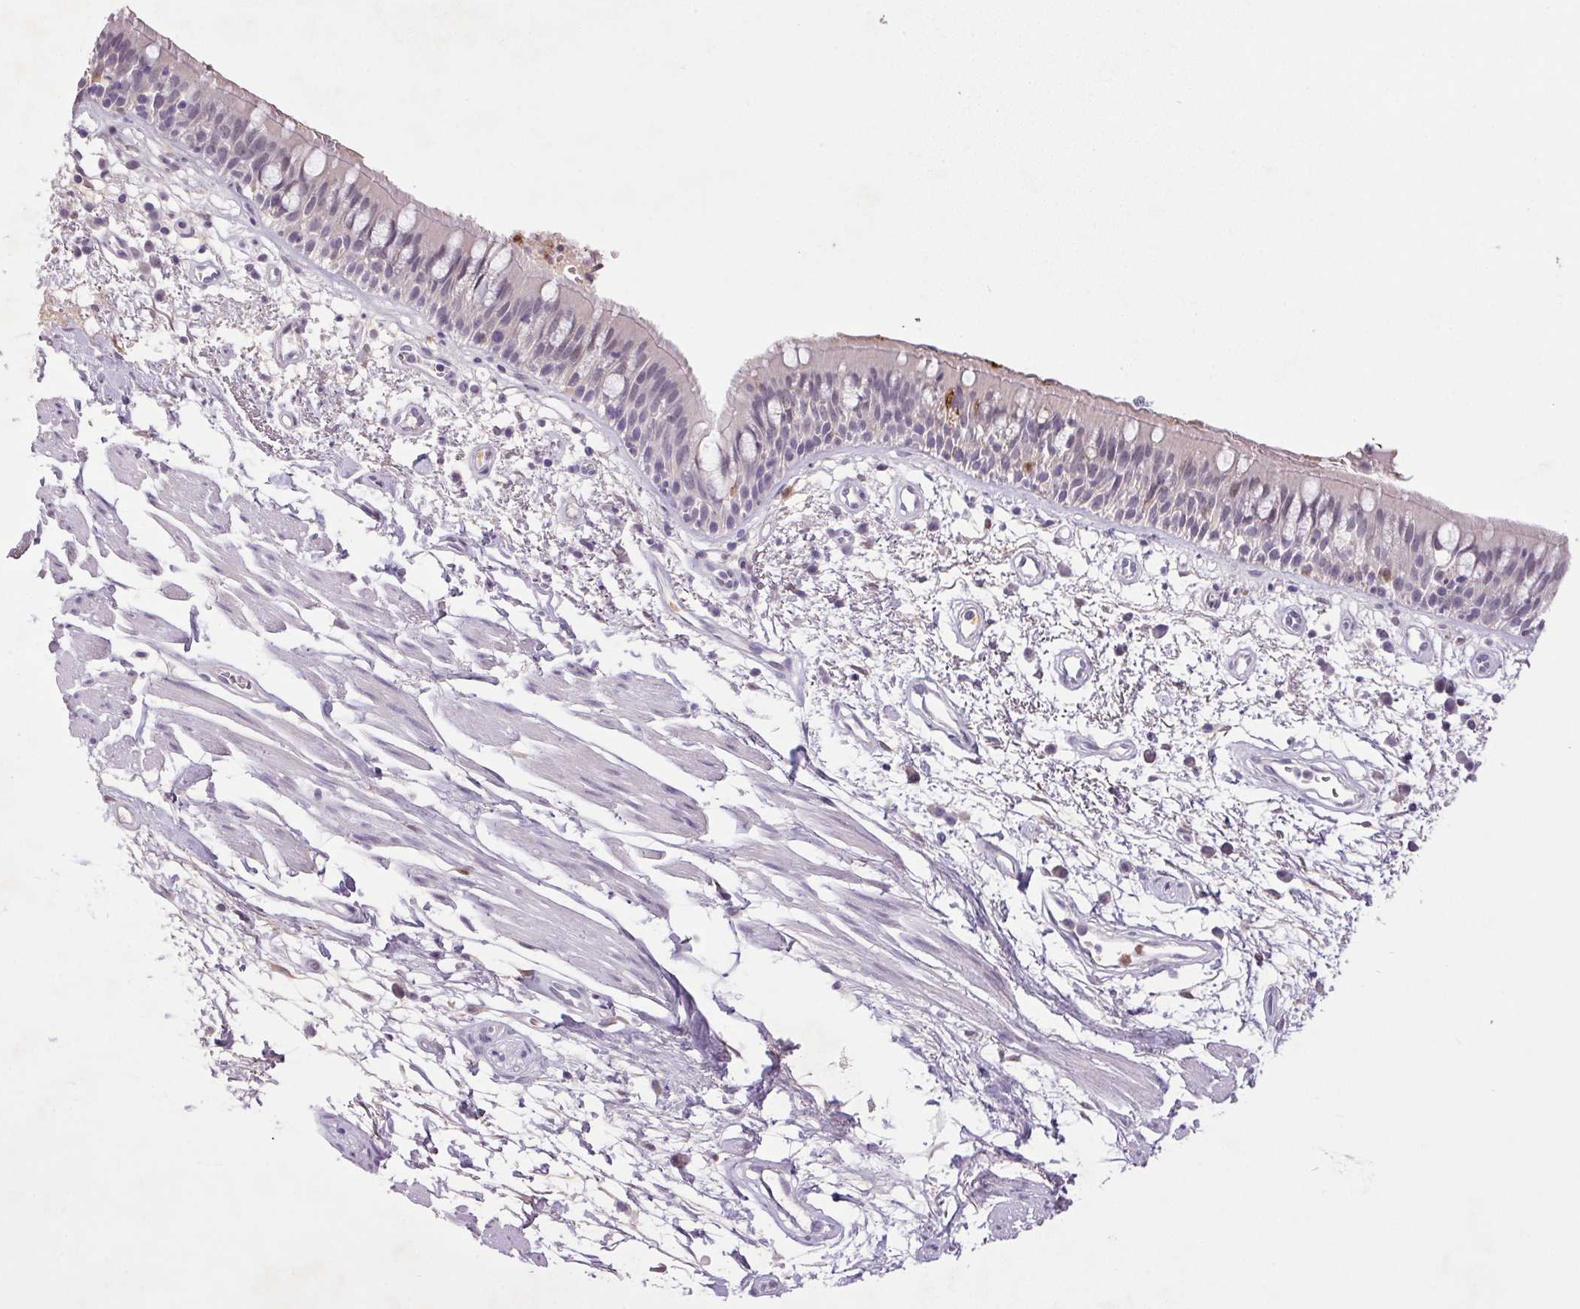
{"staining": {"intensity": "negative", "quantity": "none", "location": "none"}, "tissue": "bronchus", "cell_type": "Respiratory epithelial cells", "image_type": "normal", "snomed": [{"axis": "morphology", "description": "Normal tissue, NOS"}, {"axis": "morphology", "description": "Squamous cell carcinoma, NOS"}, {"axis": "topography", "description": "Cartilage tissue"}, {"axis": "topography", "description": "Bronchus"}, {"axis": "topography", "description": "Lung"}], "caption": "Respiratory epithelial cells are negative for protein expression in unremarkable human bronchus. (Brightfield microscopy of DAB IHC at high magnification).", "gene": "TRDN", "patient": {"sex": "male", "age": 66}}